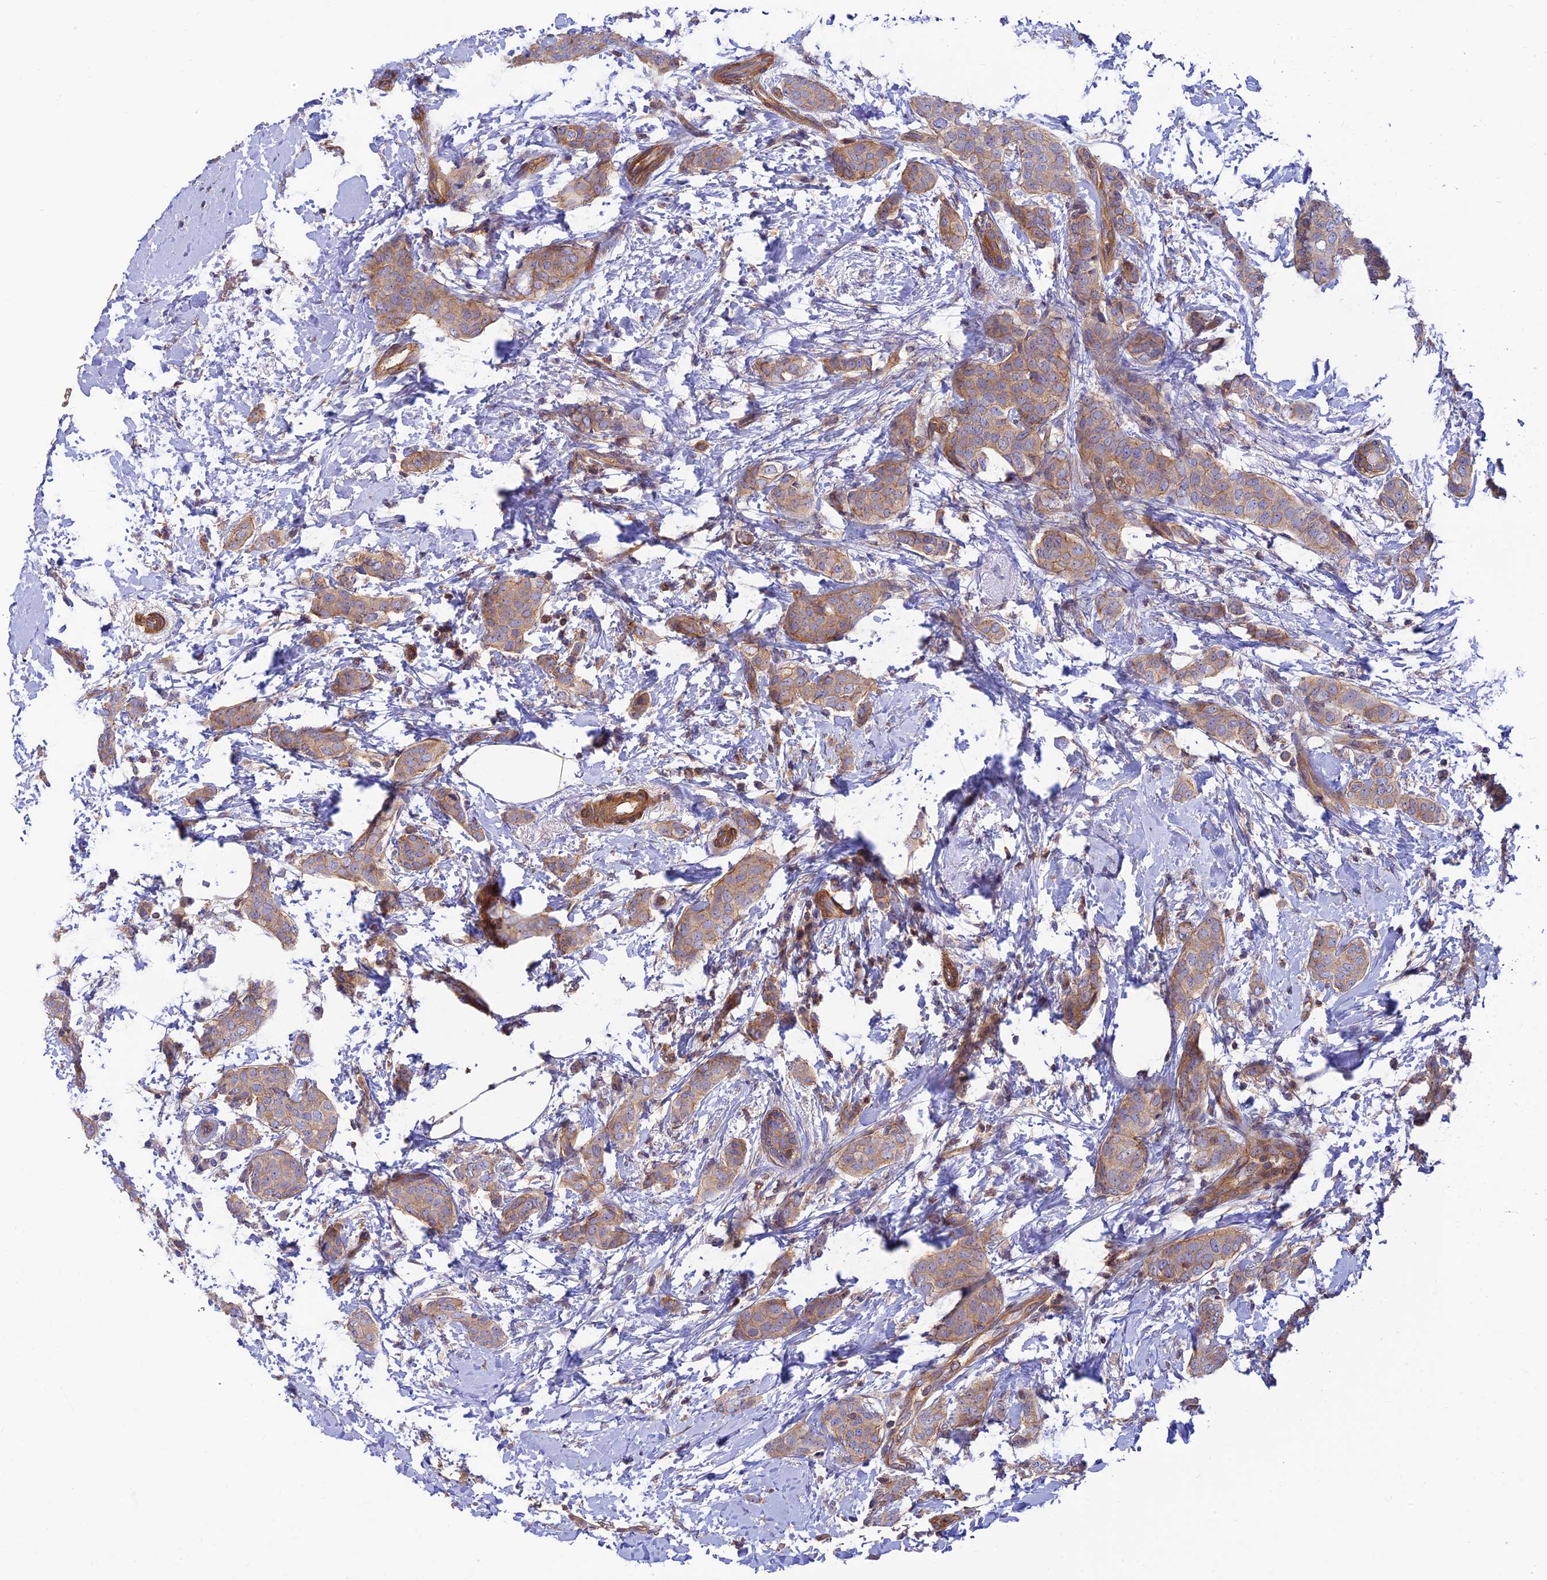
{"staining": {"intensity": "weak", "quantity": "25%-75%", "location": "cytoplasmic/membranous"}, "tissue": "breast cancer", "cell_type": "Tumor cells", "image_type": "cancer", "snomed": [{"axis": "morphology", "description": "Duct carcinoma"}, {"axis": "topography", "description": "Breast"}], "caption": "Immunohistochemical staining of breast intraductal carcinoma displays weak cytoplasmic/membranous protein staining in approximately 25%-75% of tumor cells. The staining is performed using DAB brown chromogen to label protein expression. The nuclei are counter-stained blue using hematoxylin.", "gene": "PPP1R12C", "patient": {"sex": "female", "age": 72}}